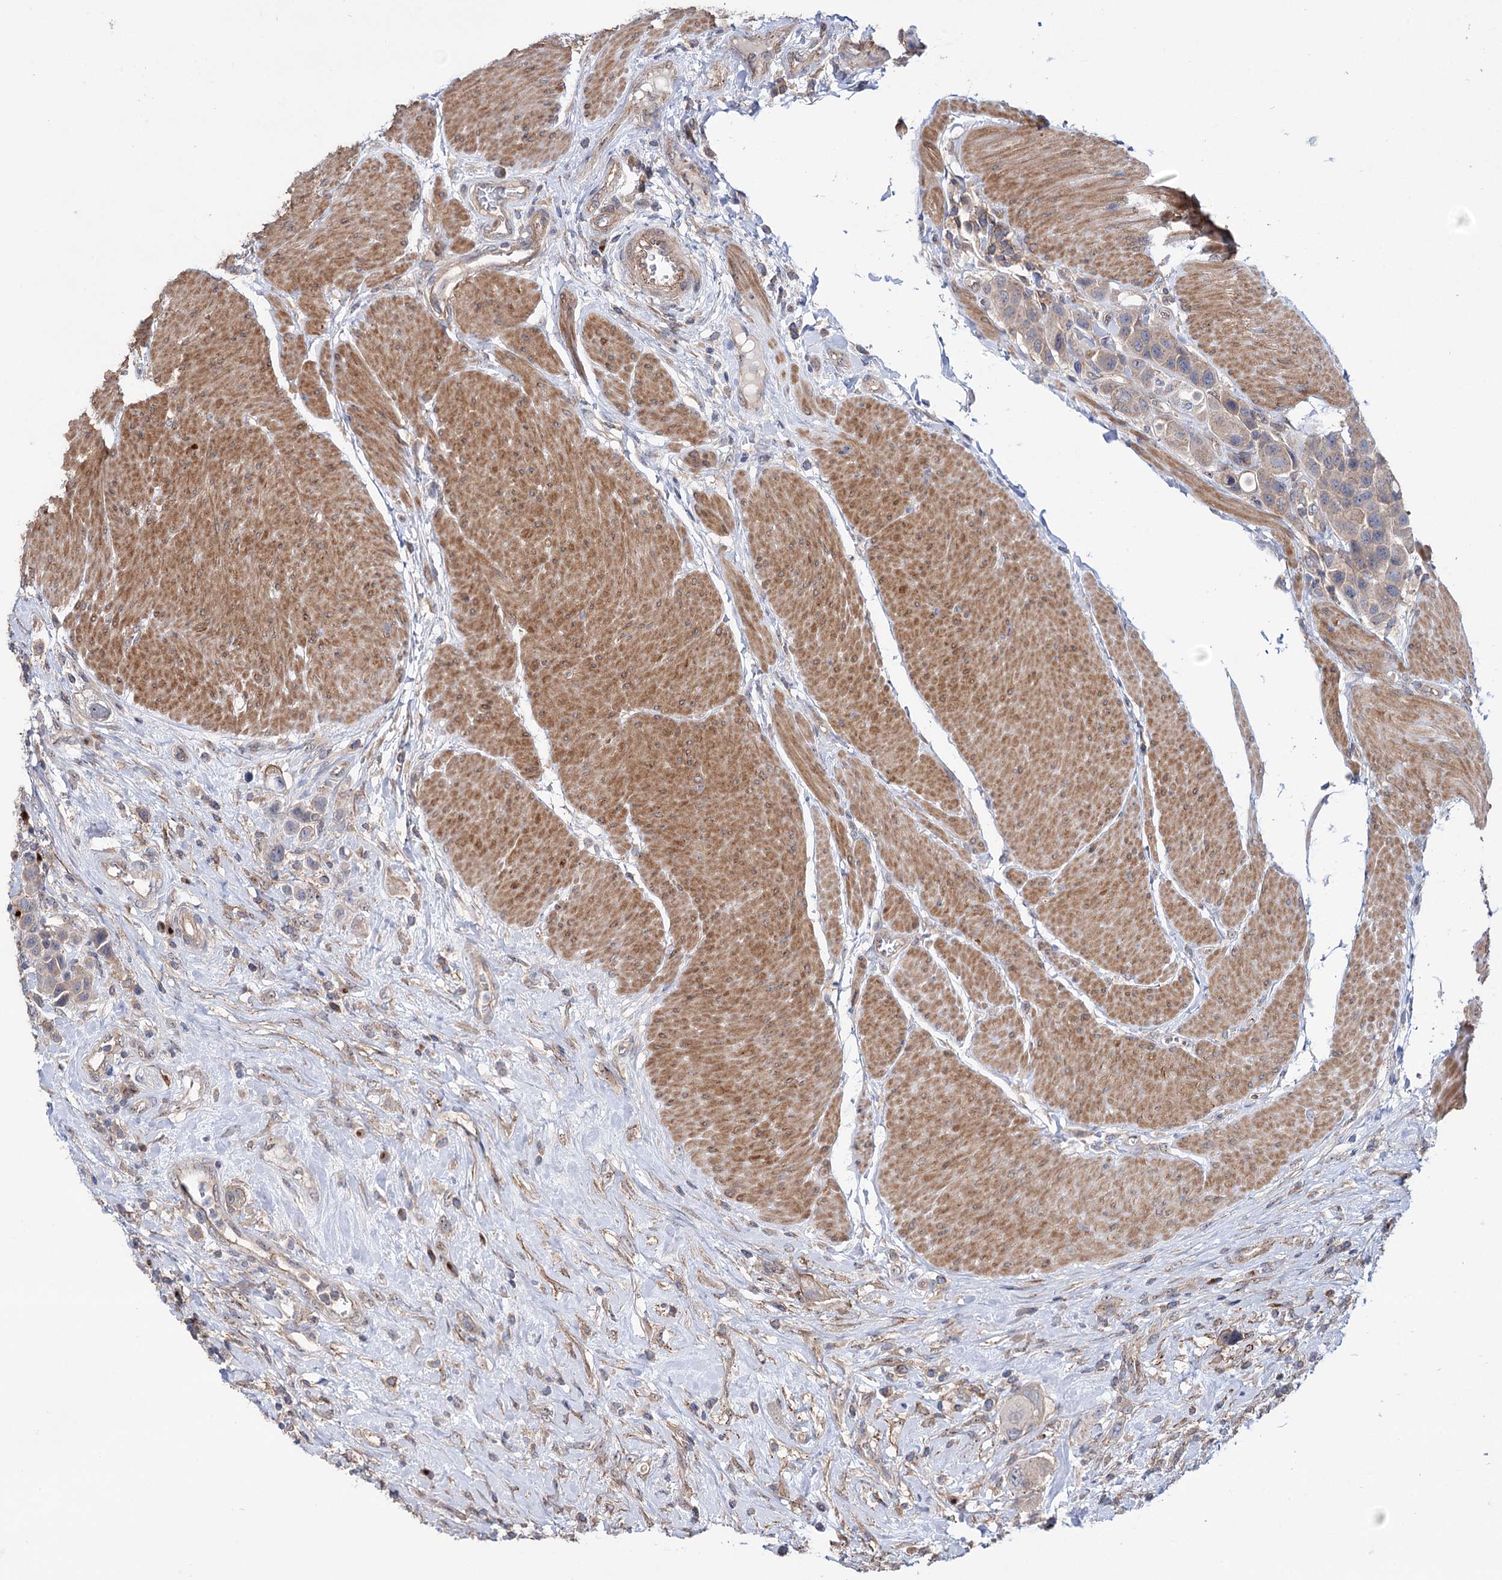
{"staining": {"intensity": "weak", "quantity": "25%-75%", "location": "cytoplasmic/membranous"}, "tissue": "urothelial cancer", "cell_type": "Tumor cells", "image_type": "cancer", "snomed": [{"axis": "morphology", "description": "Urothelial carcinoma, High grade"}, {"axis": "topography", "description": "Urinary bladder"}], "caption": "Immunohistochemistry (IHC) histopathology image of neoplastic tissue: urothelial carcinoma (high-grade) stained using immunohistochemistry (IHC) exhibits low levels of weak protein expression localized specifically in the cytoplasmic/membranous of tumor cells, appearing as a cytoplasmic/membranous brown color.", "gene": "SEC24A", "patient": {"sex": "male", "age": 50}}